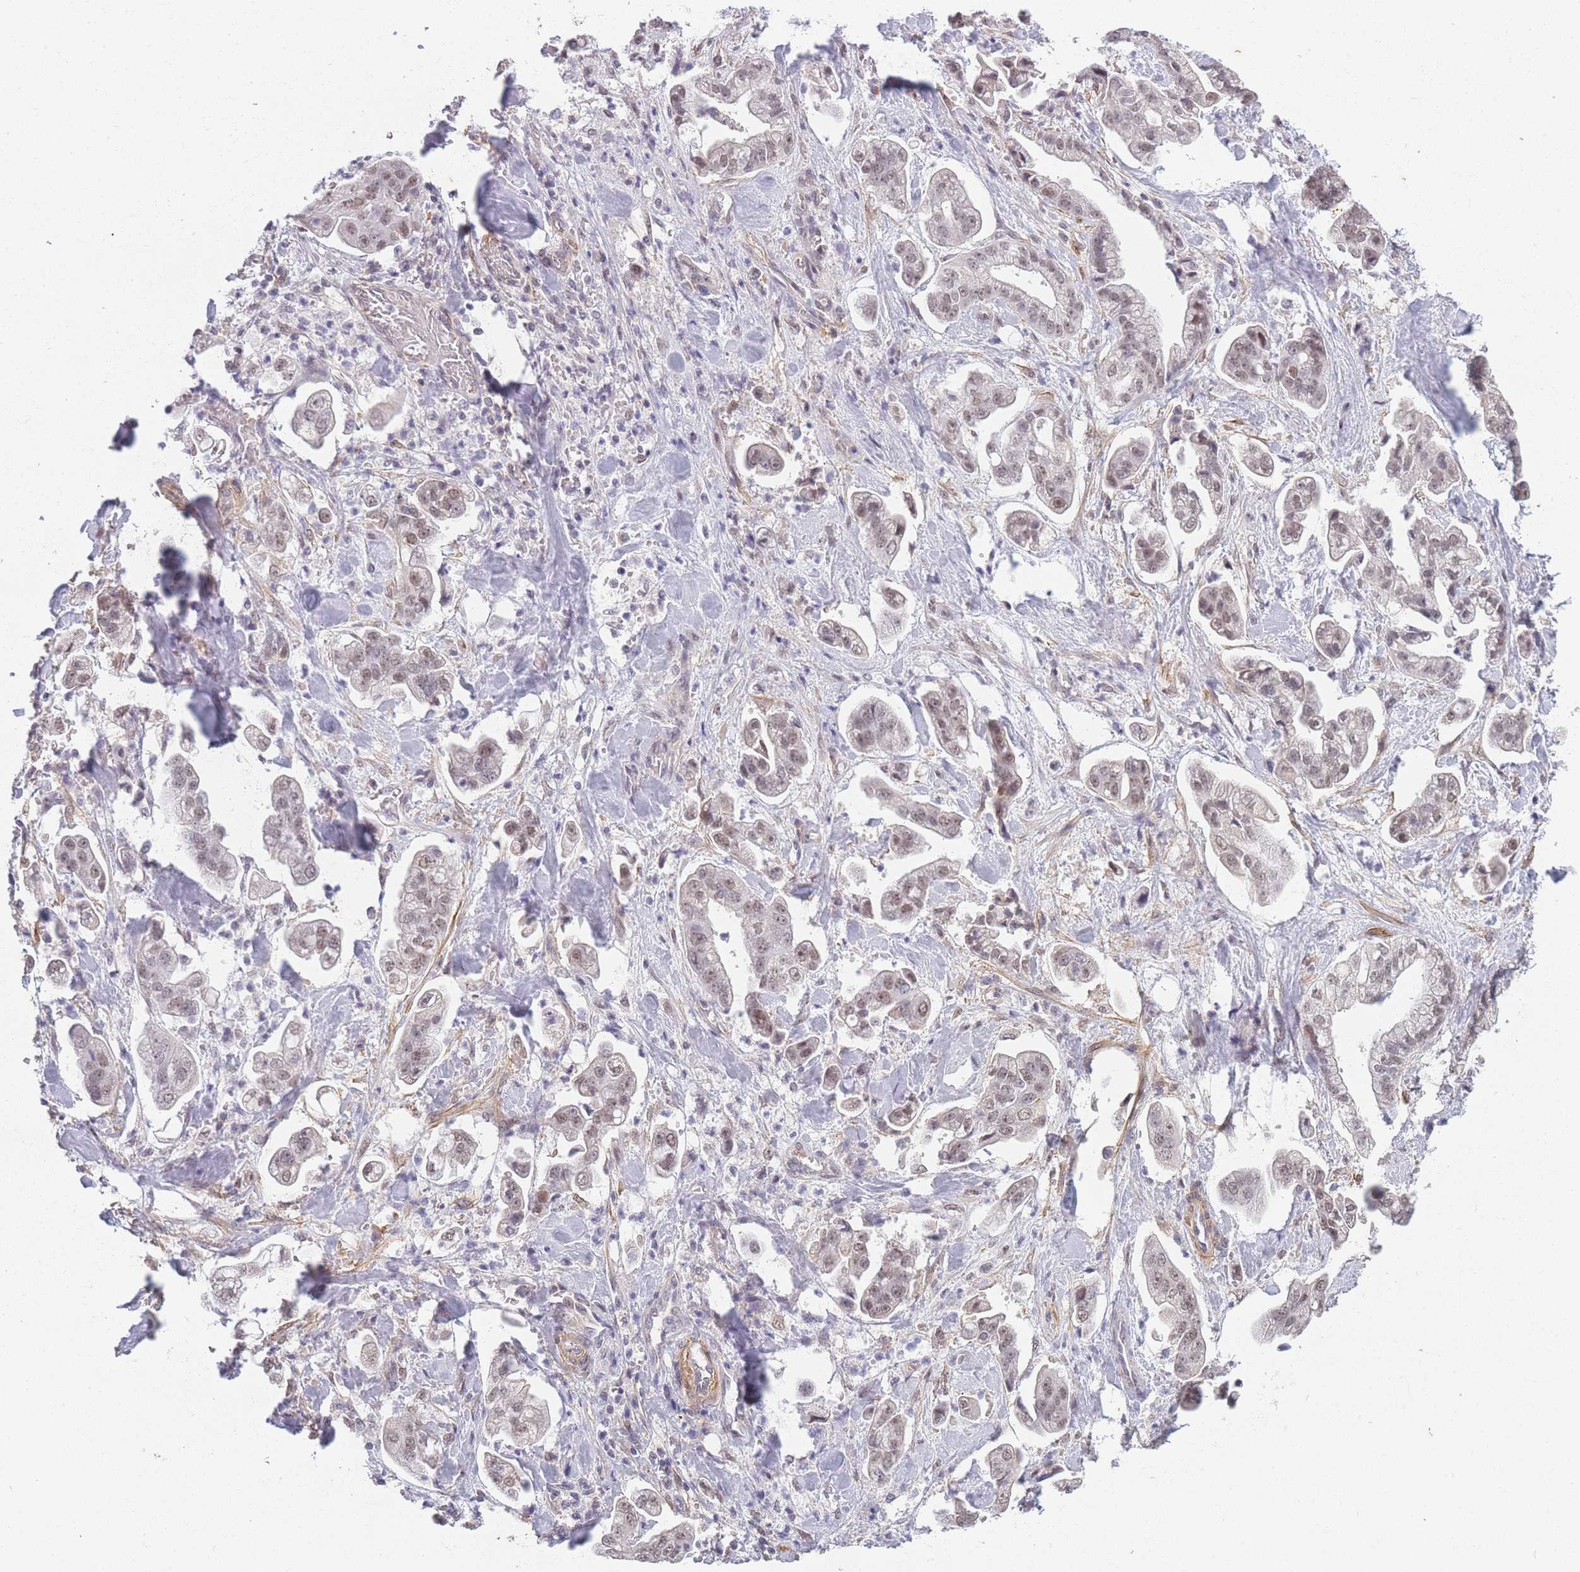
{"staining": {"intensity": "weak", "quantity": "25%-75%", "location": "nuclear"}, "tissue": "stomach cancer", "cell_type": "Tumor cells", "image_type": "cancer", "snomed": [{"axis": "morphology", "description": "Adenocarcinoma, NOS"}, {"axis": "topography", "description": "Stomach"}], "caption": "This image exhibits stomach cancer (adenocarcinoma) stained with IHC to label a protein in brown. The nuclear of tumor cells show weak positivity for the protein. Nuclei are counter-stained blue.", "gene": "SIN3B", "patient": {"sex": "male", "age": 62}}